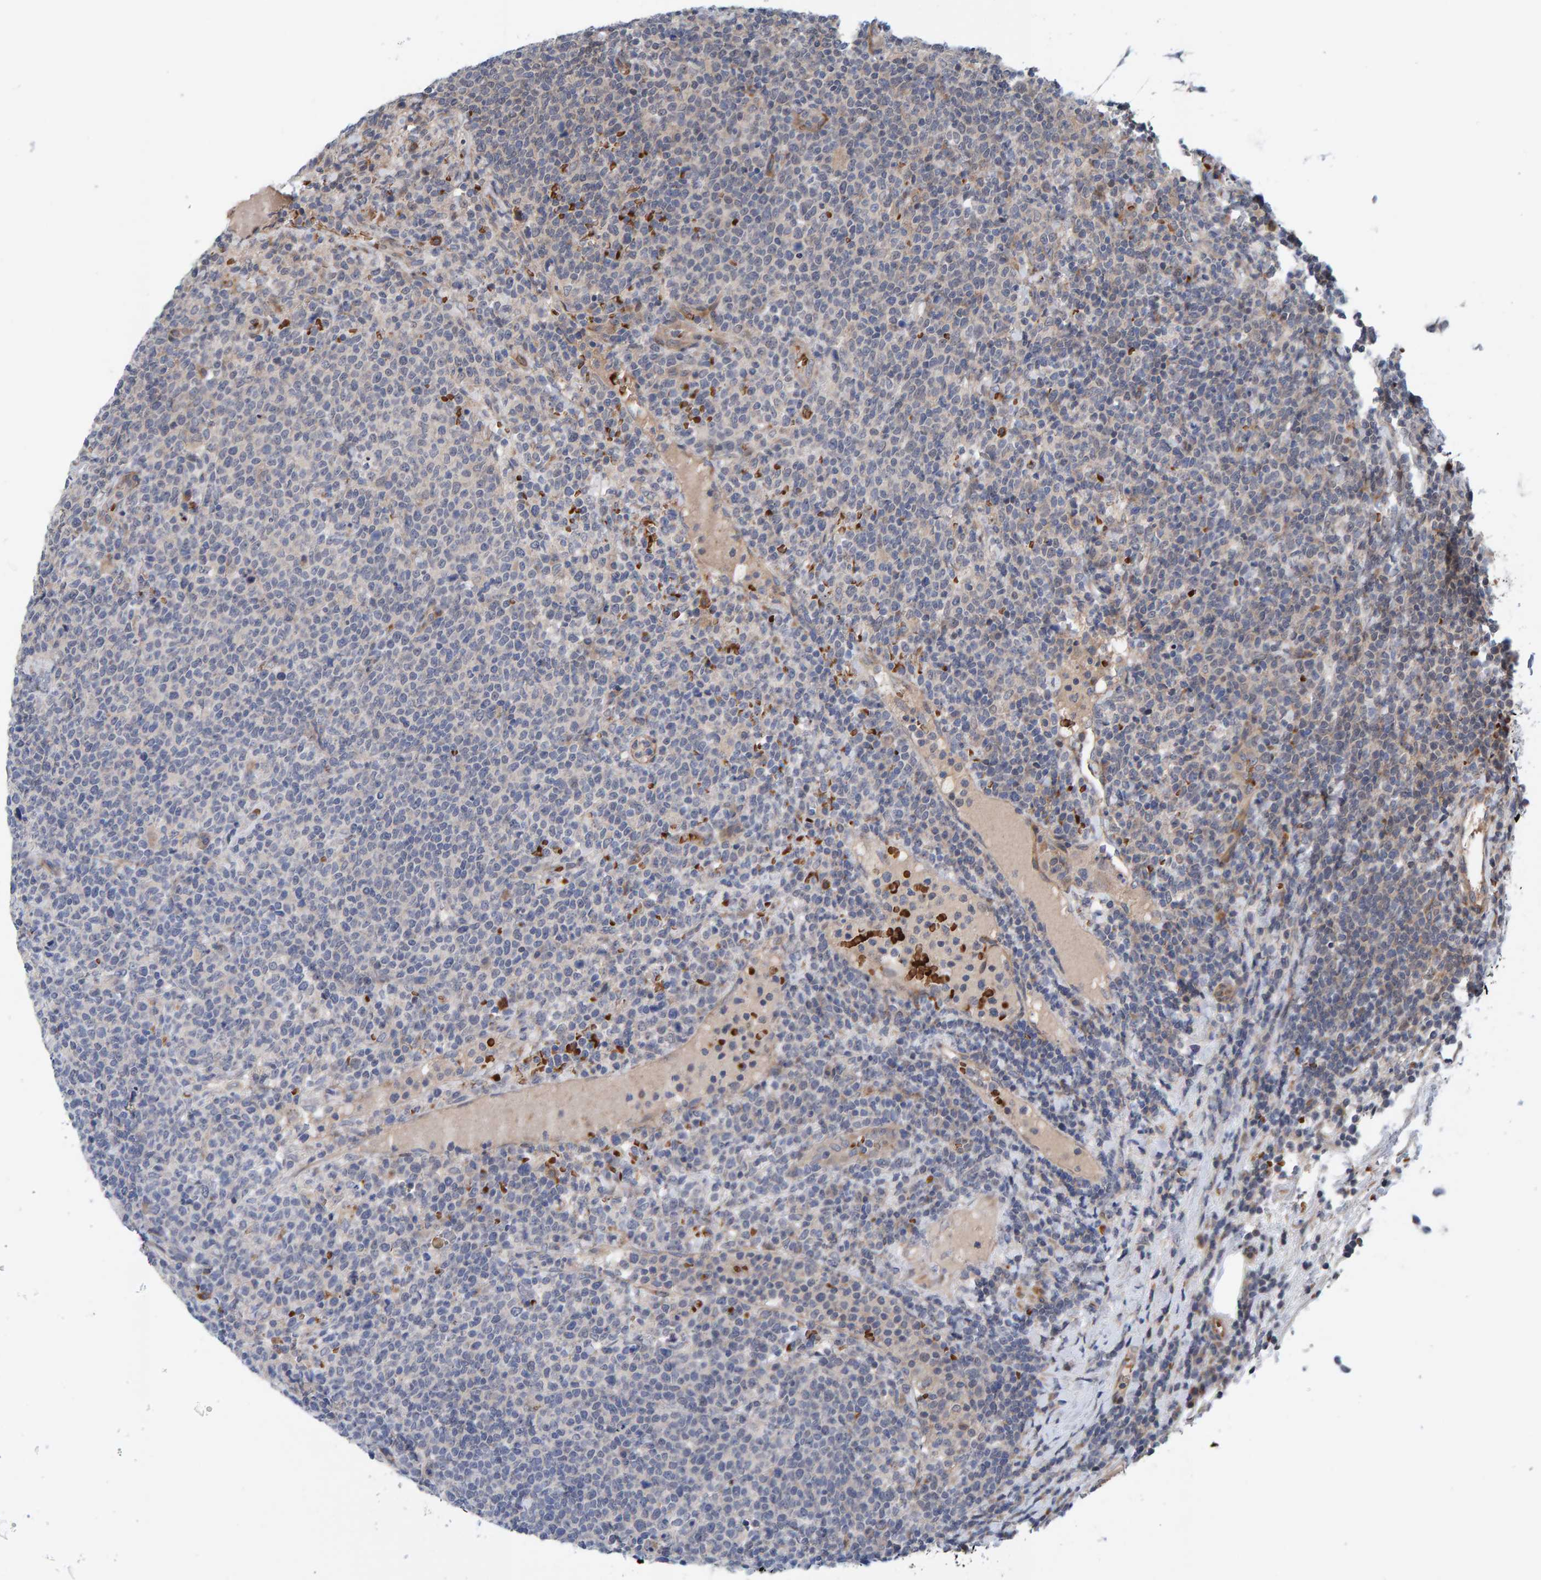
{"staining": {"intensity": "negative", "quantity": "none", "location": "none"}, "tissue": "lymphoma", "cell_type": "Tumor cells", "image_type": "cancer", "snomed": [{"axis": "morphology", "description": "Malignant lymphoma, non-Hodgkin's type, High grade"}, {"axis": "topography", "description": "Lymph node"}], "caption": "Immunohistochemical staining of high-grade malignant lymphoma, non-Hodgkin's type reveals no significant positivity in tumor cells. (DAB (3,3'-diaminobenzidine) IHC visualized using brightfield microscopy, high magnification).", "gene": "MFSD6L", "patient": {"sex": "male", "age": 61}}